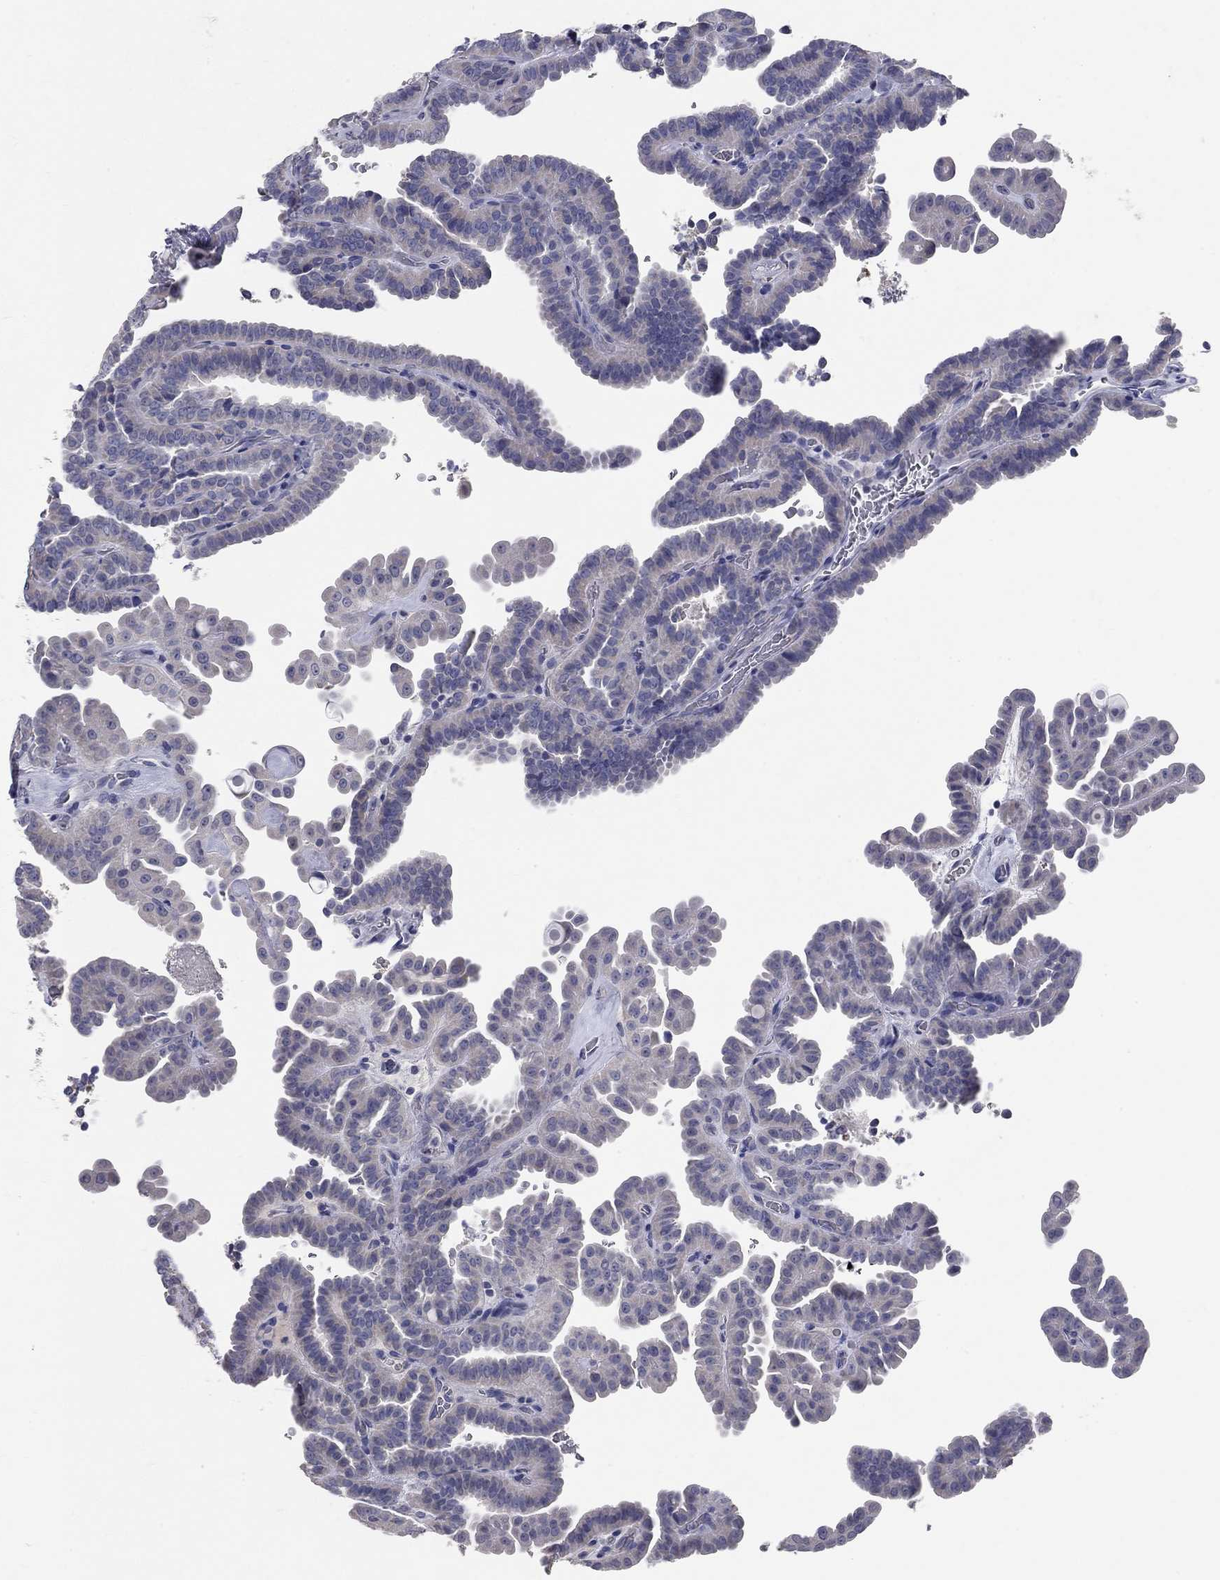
{"staining": {"intensity": "negative", "quantity": "none", "location": "none"}, "tissue": "thyroid cancer", "cell_type": "Tumor cells", "image_type": "cancer", "snomed": [{"axis": "morphology", "description": "Papillary adenocarcinoma, NOS"}, {"axis": "topography", "description": "Thyroid gland"}], "caption": "The immunohistochemistry (IHC) photomicrograph has no significant positivity in tumor cells of papillary adenocarcinoma (thyroid) tissue. (Immunohistochemistry, brightfield microscopy, high magnification).", "gene": "SYT12", "patient": {"sex": "female", "age": 39}}